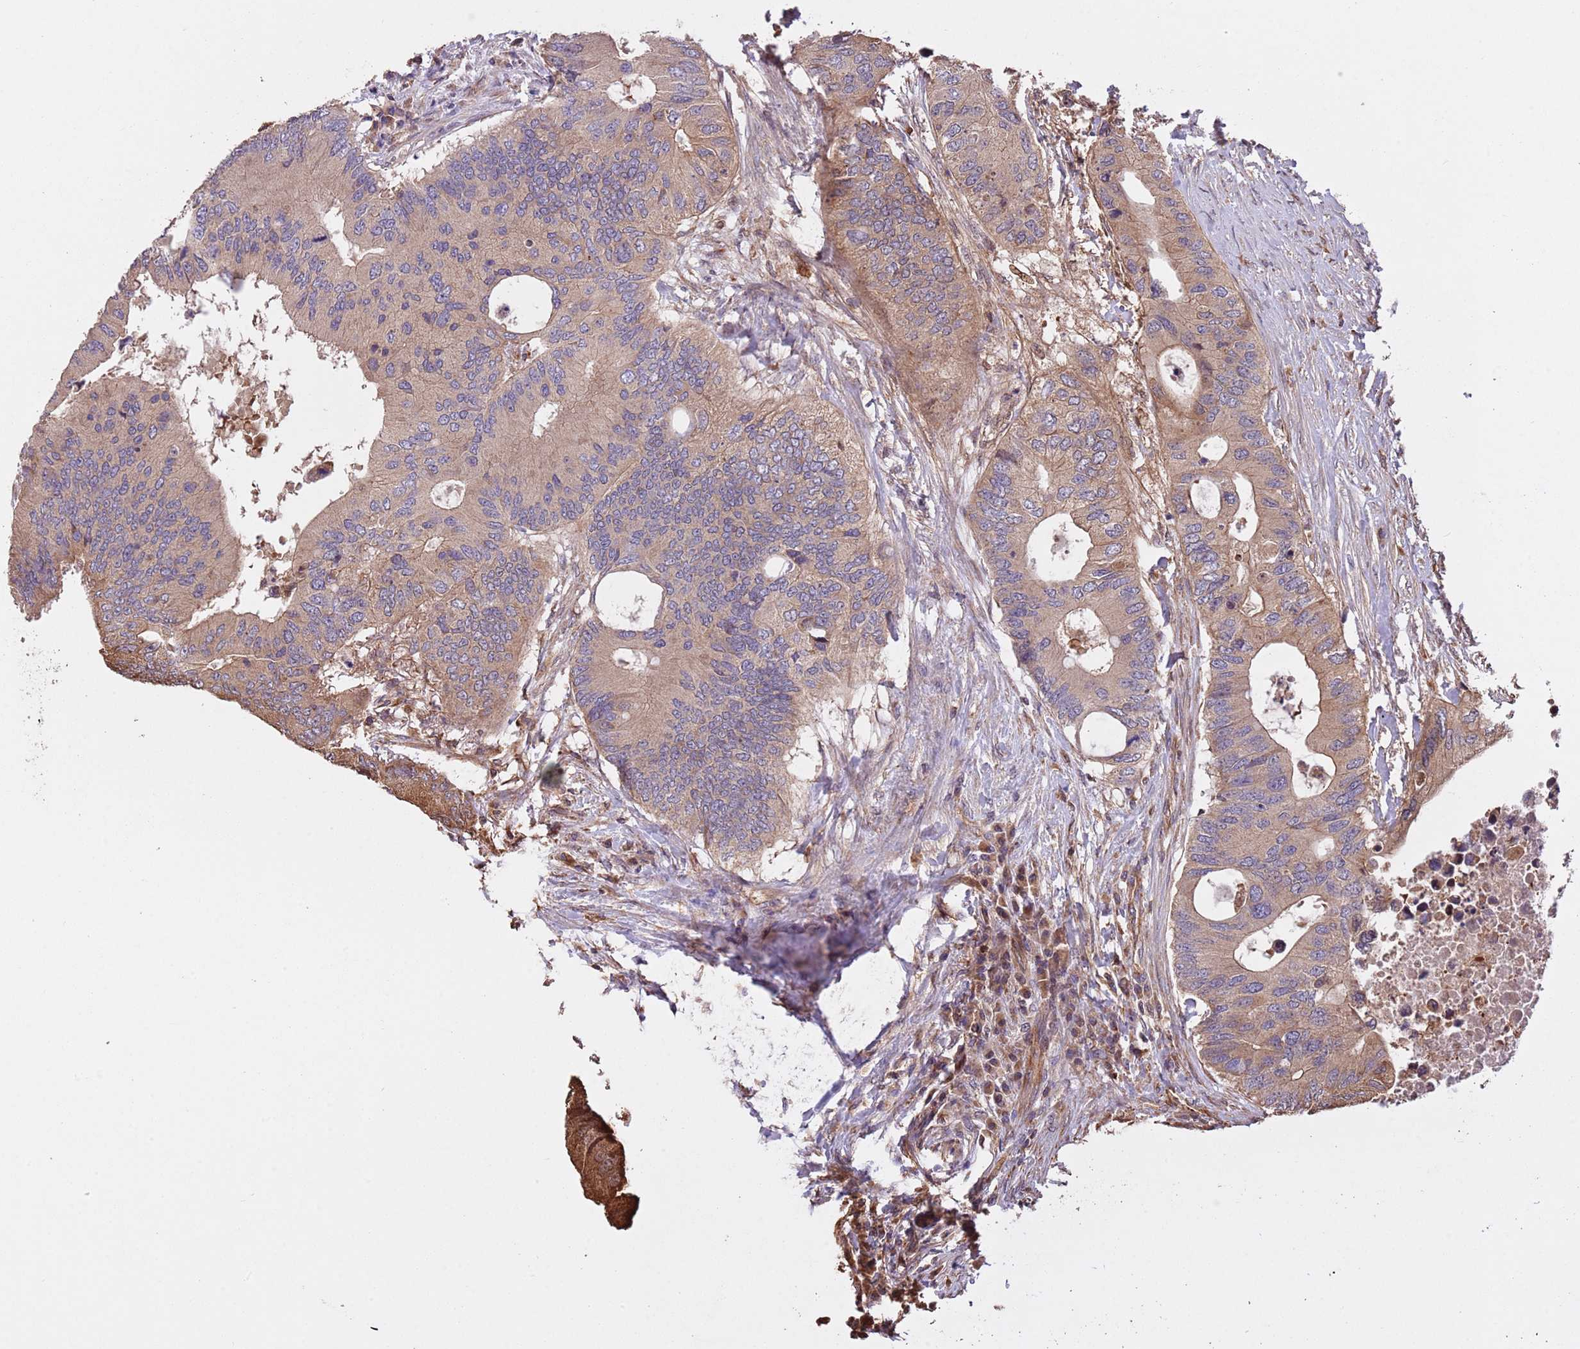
{"staining": {"intensity": "weak", "quantity": ">75%", "location": "cytoplasmic/membranous"}, "tissue": "colorectal cancer", "cell_type": "Tumor cells", "image_type": "cancer", "snomed": [{"axis": "morphology", "description": "Adenocarcinoma, NOS"}, {"axis": "topography", "description": "Colon"}], "caption": "Immunohistochemistry (IHC) (DAB (3,3'-diaminobenzidine)) staining of adenocarcinoma (colorectal) reveals weak cytoplasmic/membranous protein expression in approximately >75% of tumor cells.", "gene": "FAM89B", "patient": {"sex": "male", "age": 71}}